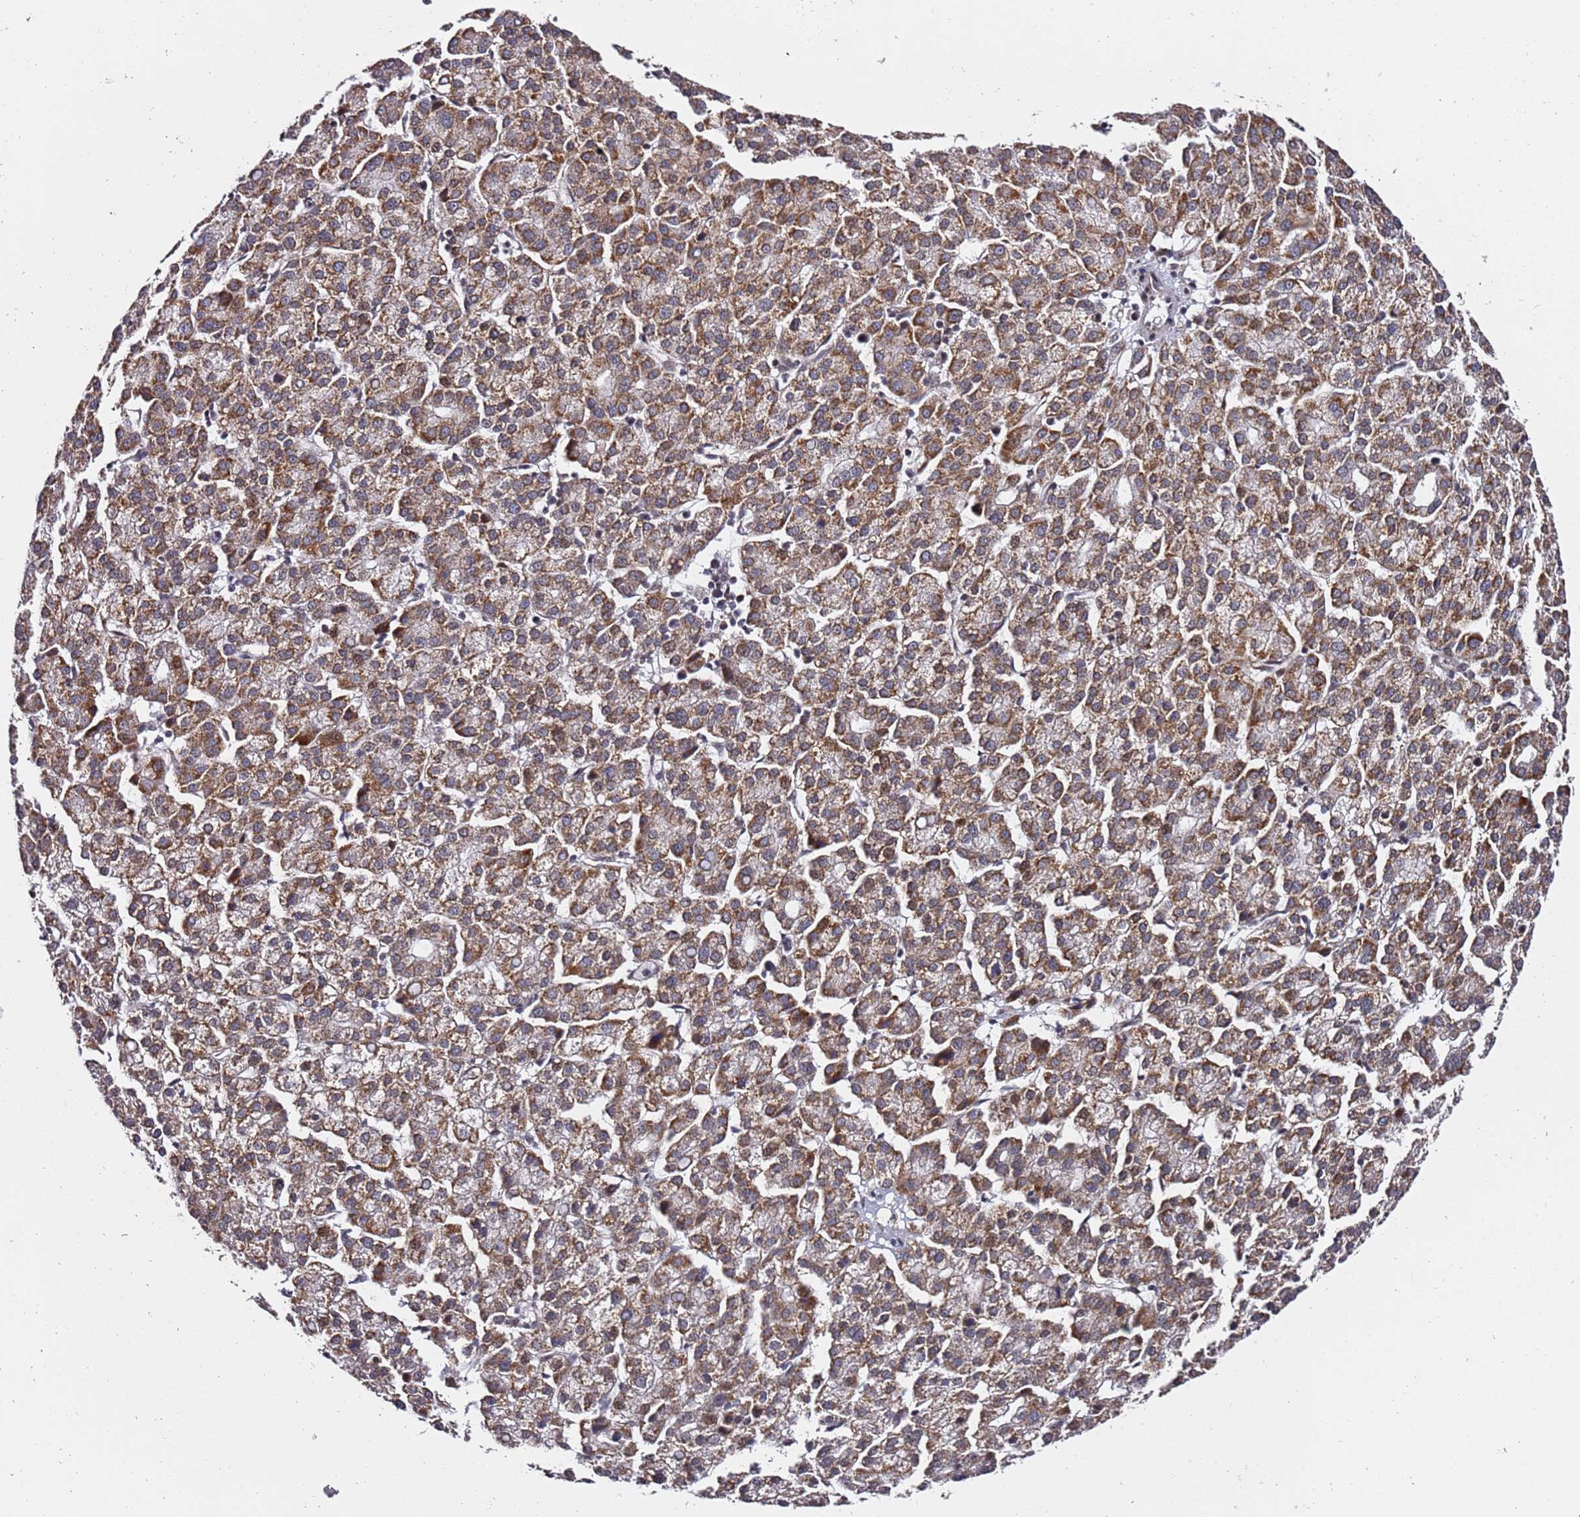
{"staining": {"intensity": "moderate", "quantity": ">75%", "location": "cytoplasmic/membranous"}, "tissue": "liver cancer", "cell_type": "Tumor cells", "image_type": "cancer", "snomed": [{"axis": "morphology", "description": "Carcinoma, Hepatocellular, NOS"}, {"axis": "topography", "description": "Liver"}], "caption": "Hepatocellular carcinoma (liver) tissue shows moderate cytoplasmic/membranous expression in about >75% of tumor cells, visualized by immunohistochemistry. (IHC, brightfield microscopy, high magnification).", "gene": "TP53AIP1", "patient": {"sex": "female", "age": 58}}